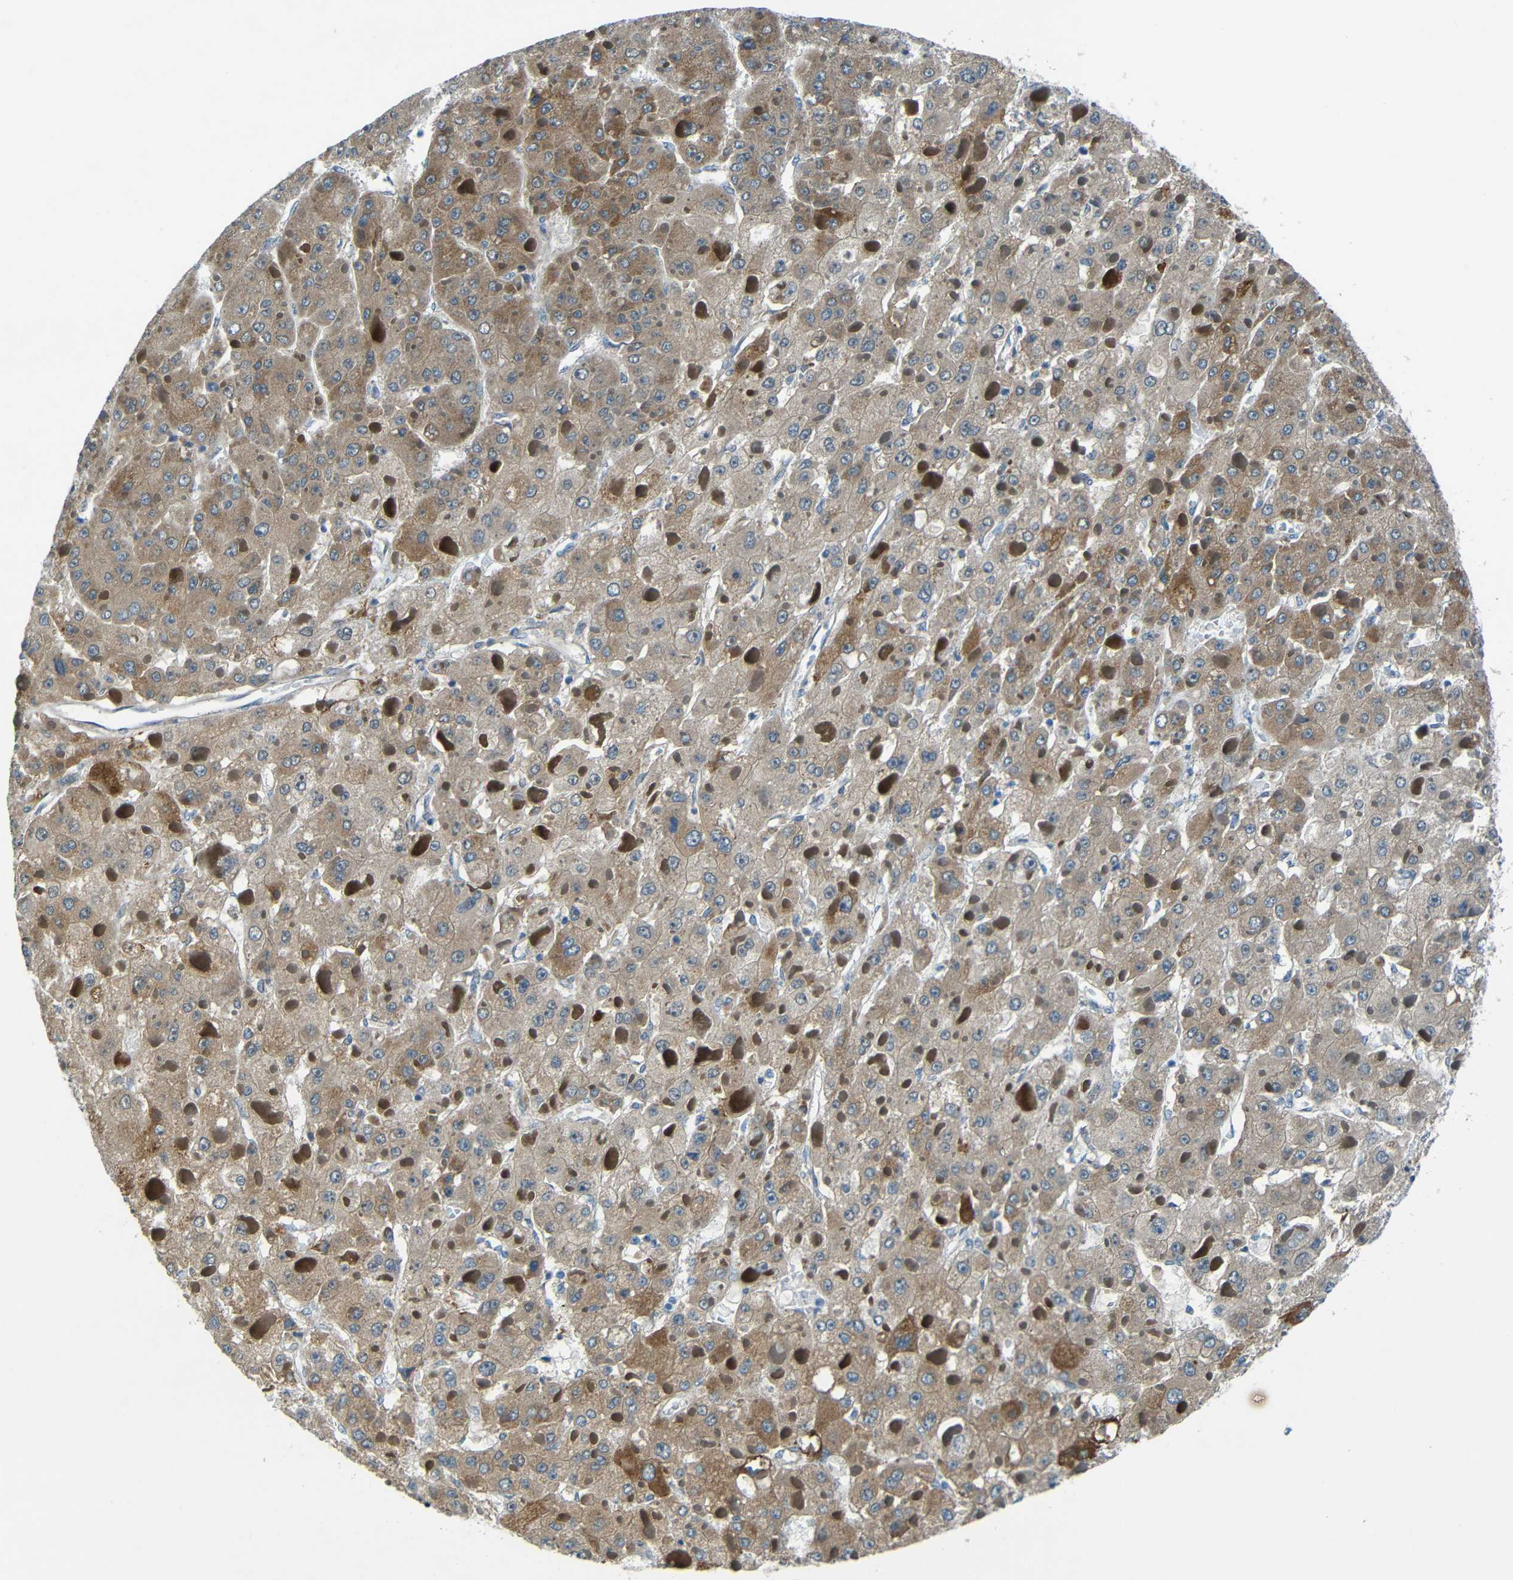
{"staining": {"intensity": "moderate", "quantity": ">75%", "location": "cytoplasmic/membranous"}, "tissue": "liver cancer", "cell_type": "Tumor cells", "image_type": "cancer", "snomed": [{"axis": "morphology", "description": "Carcinoma, Hepatocellular, NOS"}, {"axis": "topography", "description": "Liver"}], "caption": "Tumor cells exhibit moderate cytoplasmic/membranous positivity in about >75% of cells in liver cancer. Immunohistochemistry (ihc) stains the protein of interest in brown and the nuclei are stained blue.", "gene": "ANKRD22", "patient": {"sex": "female", "age": 73}}